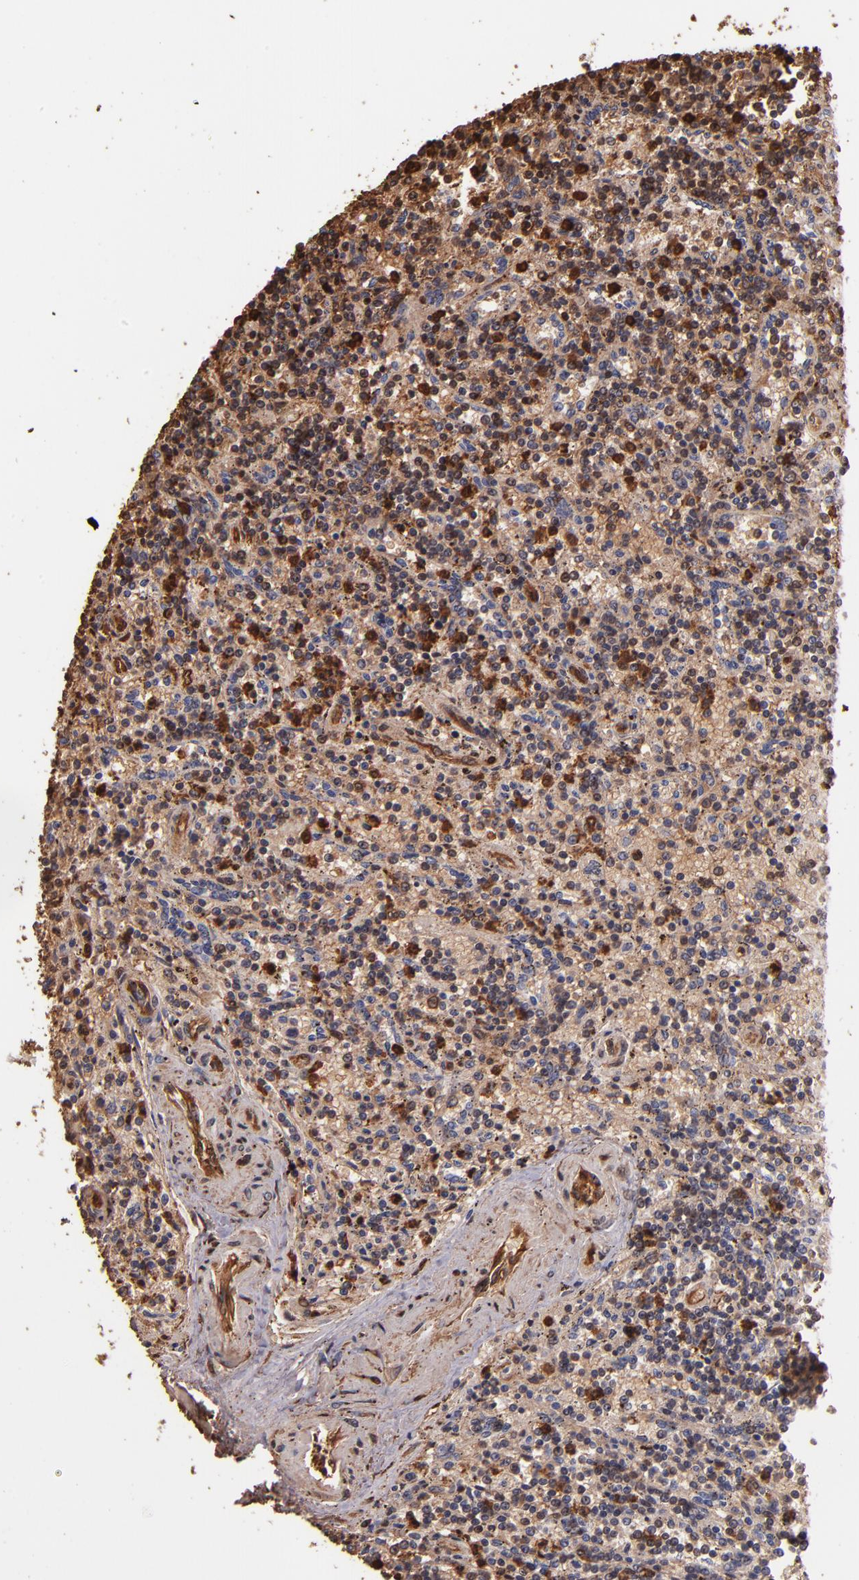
{"staining": {"intensity": "strong", "quantity": "25%-75%", "location": "cytoplasmic/membranous,nuclear"}, "tissue": "lymphoma", "cell_type": "Tumor cells", "image_type": "cancer", "snomed": [{"axis": "morphology", "description": "Malignant lymphoma, non-Hodgkin's type, Low grade"}, {"axis": "topography", "description": "Spleen"}], "caption": "DAB (3,3'-diaminobenzidine) immunohistochemical staining of human malignant lymphoma, non-Hodgkin's type (low-grade) displays strong cytoplasmic/membranous and nuclear protein expression in approximately 25%-75% of tumor cells.", "gene": "S100A6", "patient": {"sex": "male", "age": 73}}